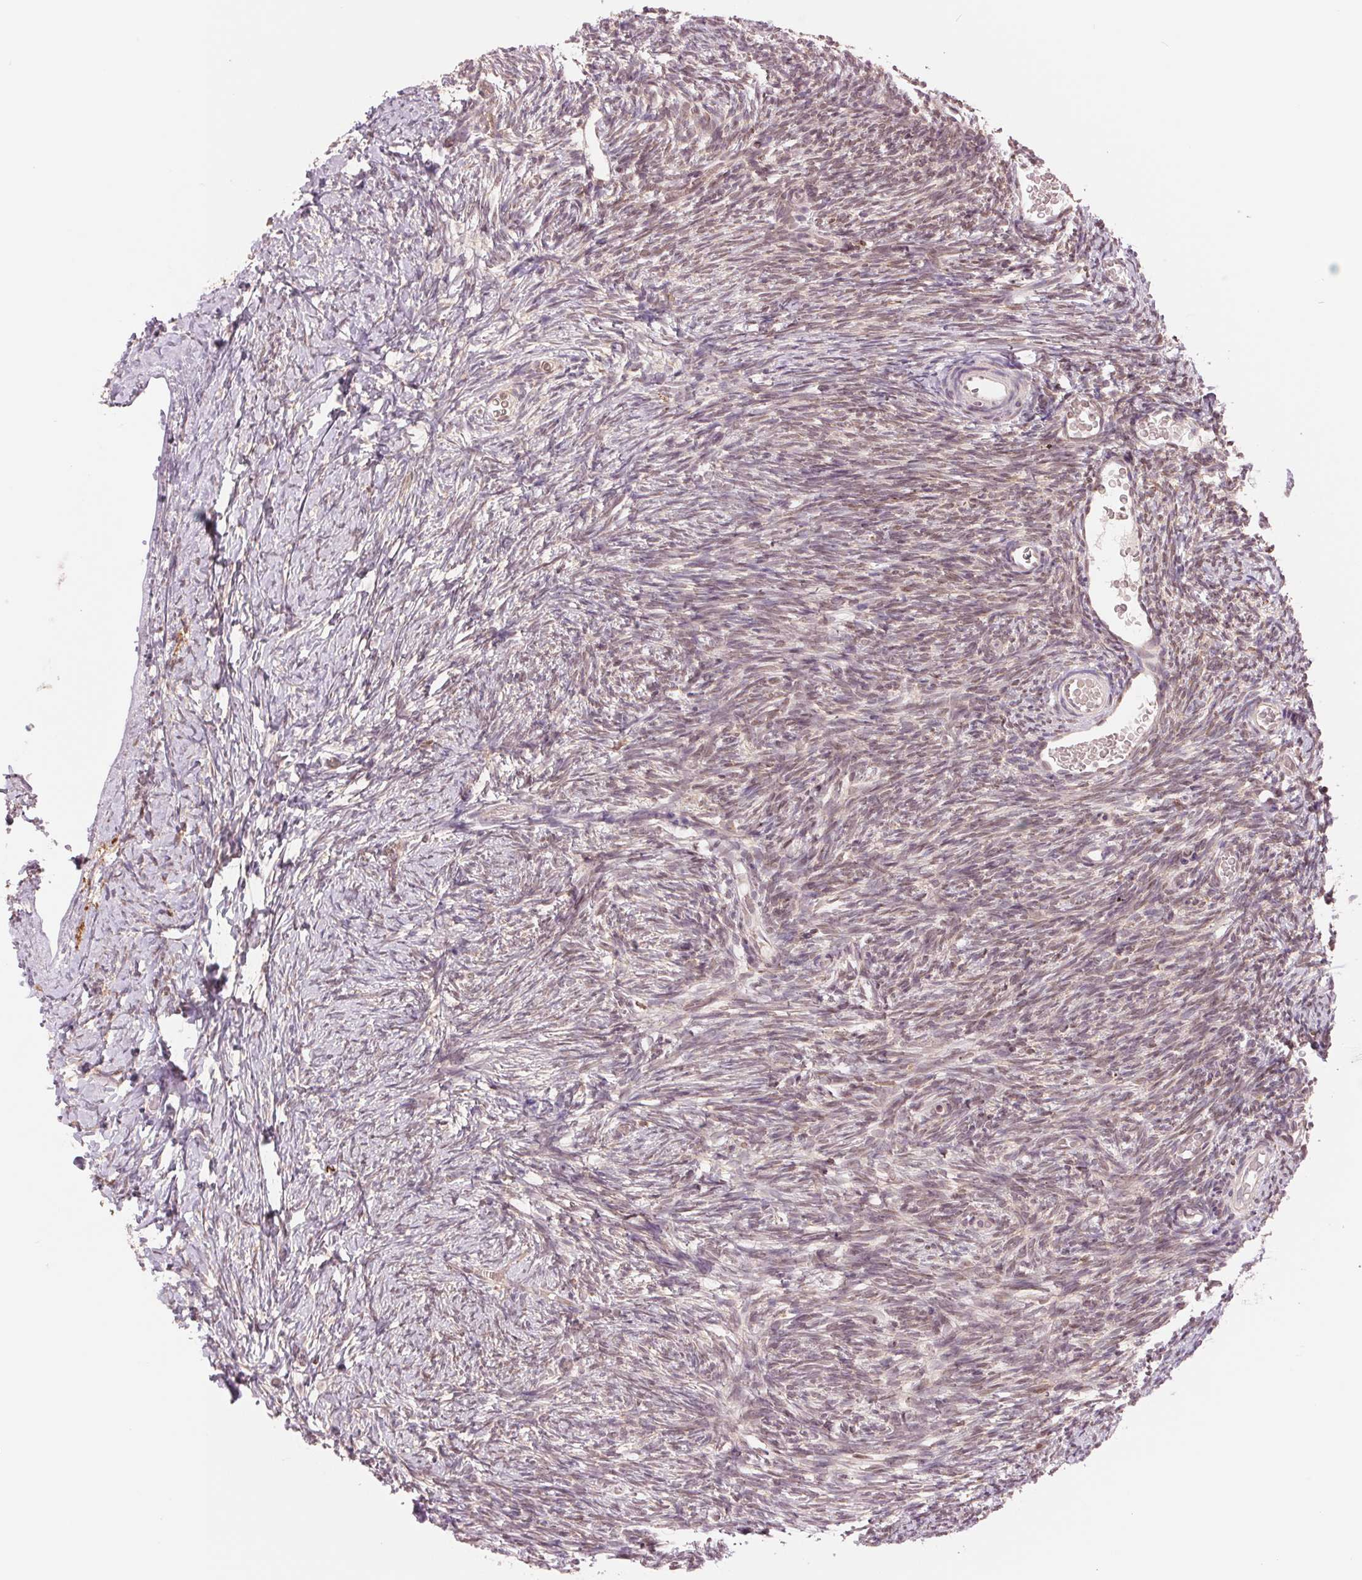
{"staining": {"intensity": "weak", "quantity": ">75%", "location": "cytoplasmic/membranous"}, "tissue": "ovary", "cell_type": "Follicle cells", "image_type": "normal", "snomed": [{"axis": "morphology", "description": "Normal tissue, NOS"}, {"axis": "topography", "description": "Ovary"}], "caption": "IHC of benign ovary reveals low levels of weak cytoplasmic/membranous expression in about >75% of follicle cells. IHC stains the protein of interest in brown and the nuclei are stained blue.", "gene": "TECR", "patient": {"sex": "female", "age": 39}}